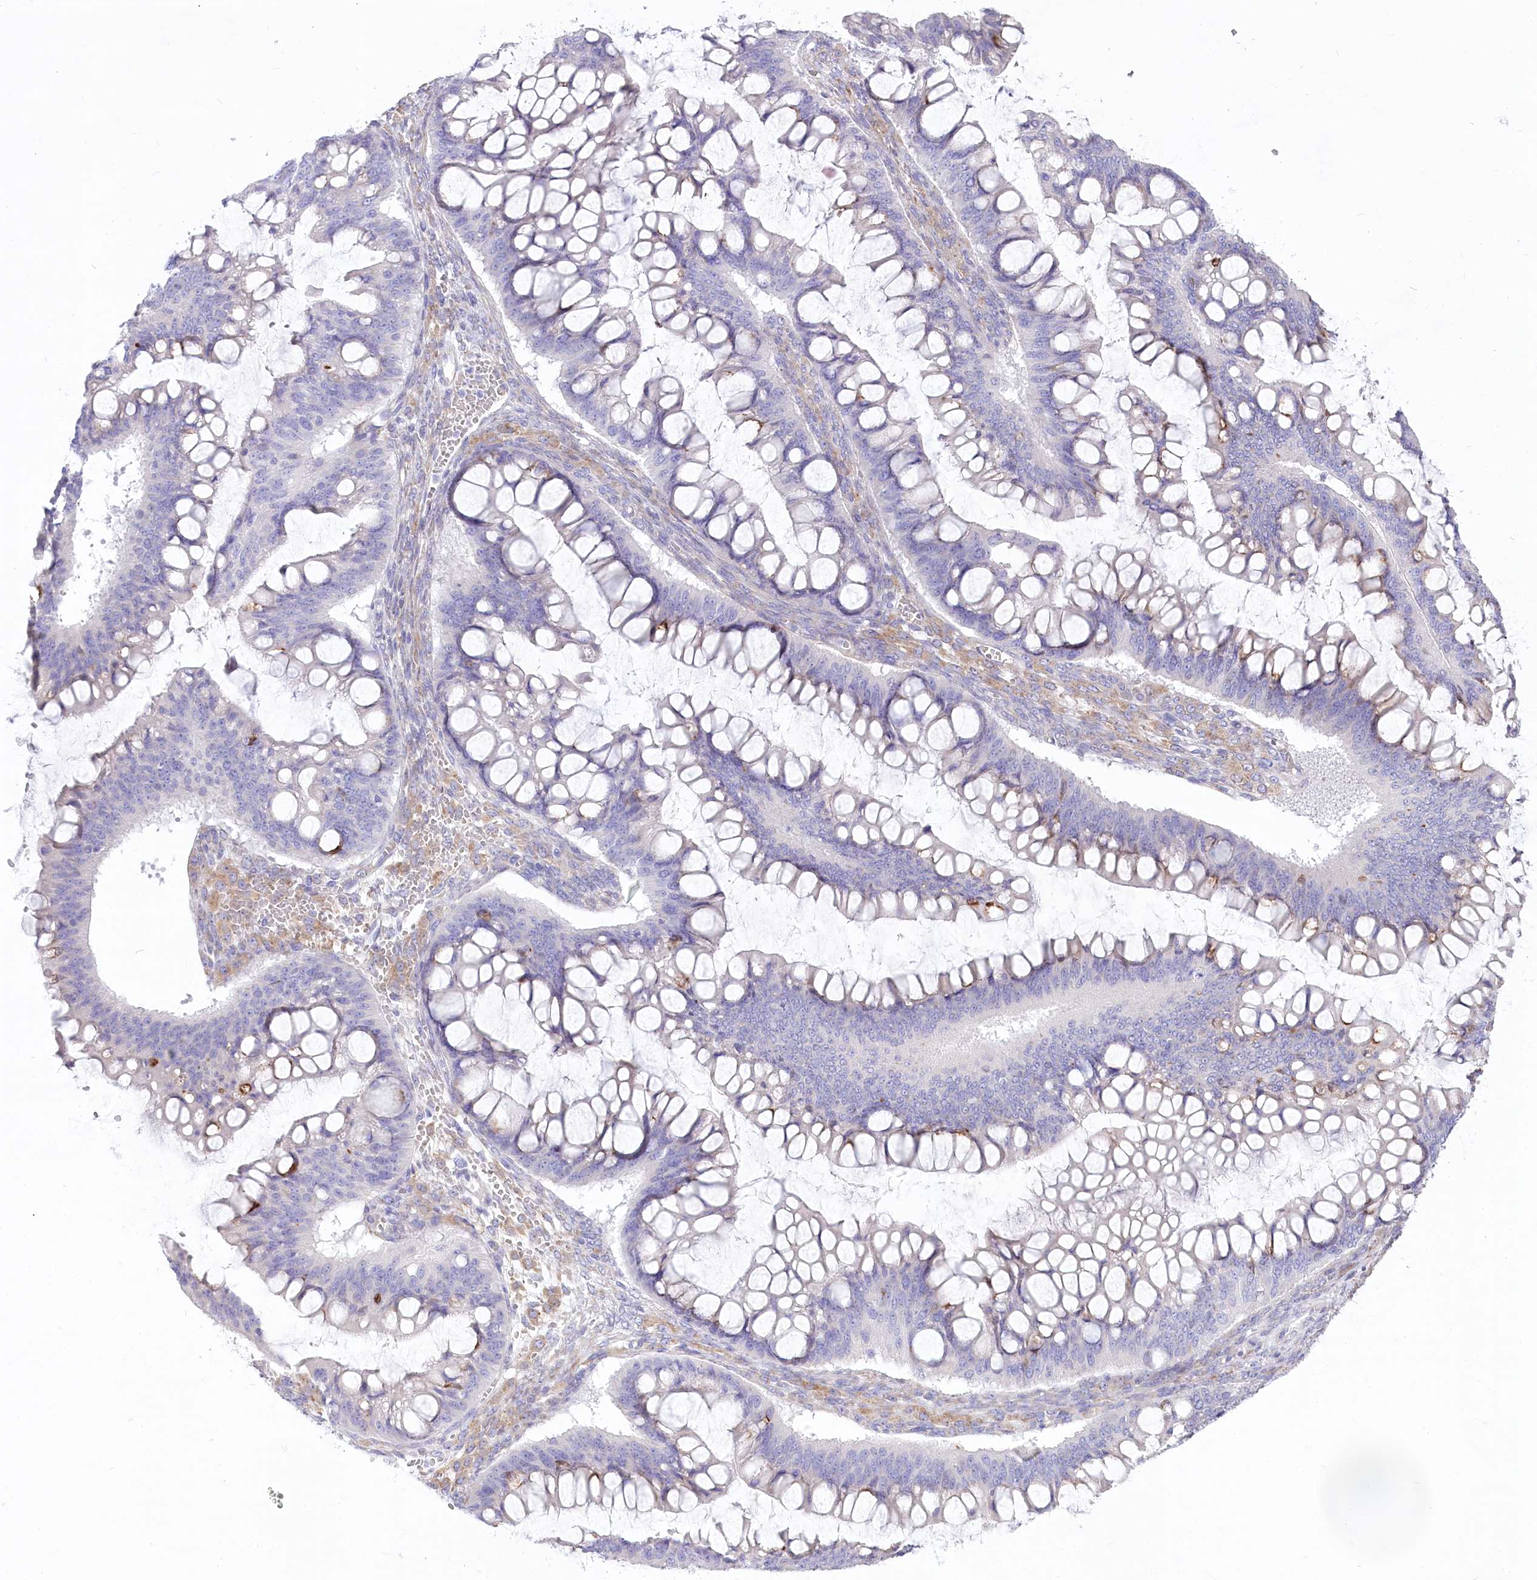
{"staining": {"intensity": "negative", "quantity": "none", "location": "none"}, "tissue": "ovarian cancer", "cell_type": "Tumor cells", "image_type": "cancer", "snomed": [{"axis": "morphology", "description": "Cystadenocarcinoma, mucinous, NOS"}, {"axis": "topography", "description": "Ovary"}], "caption": "Tumor cells are negative for protein expression in human ovarian cancer (mucinous cystadenocarcinoma).", "gene": "STT3B", "patient": {"sex": "female", "age": 73}}